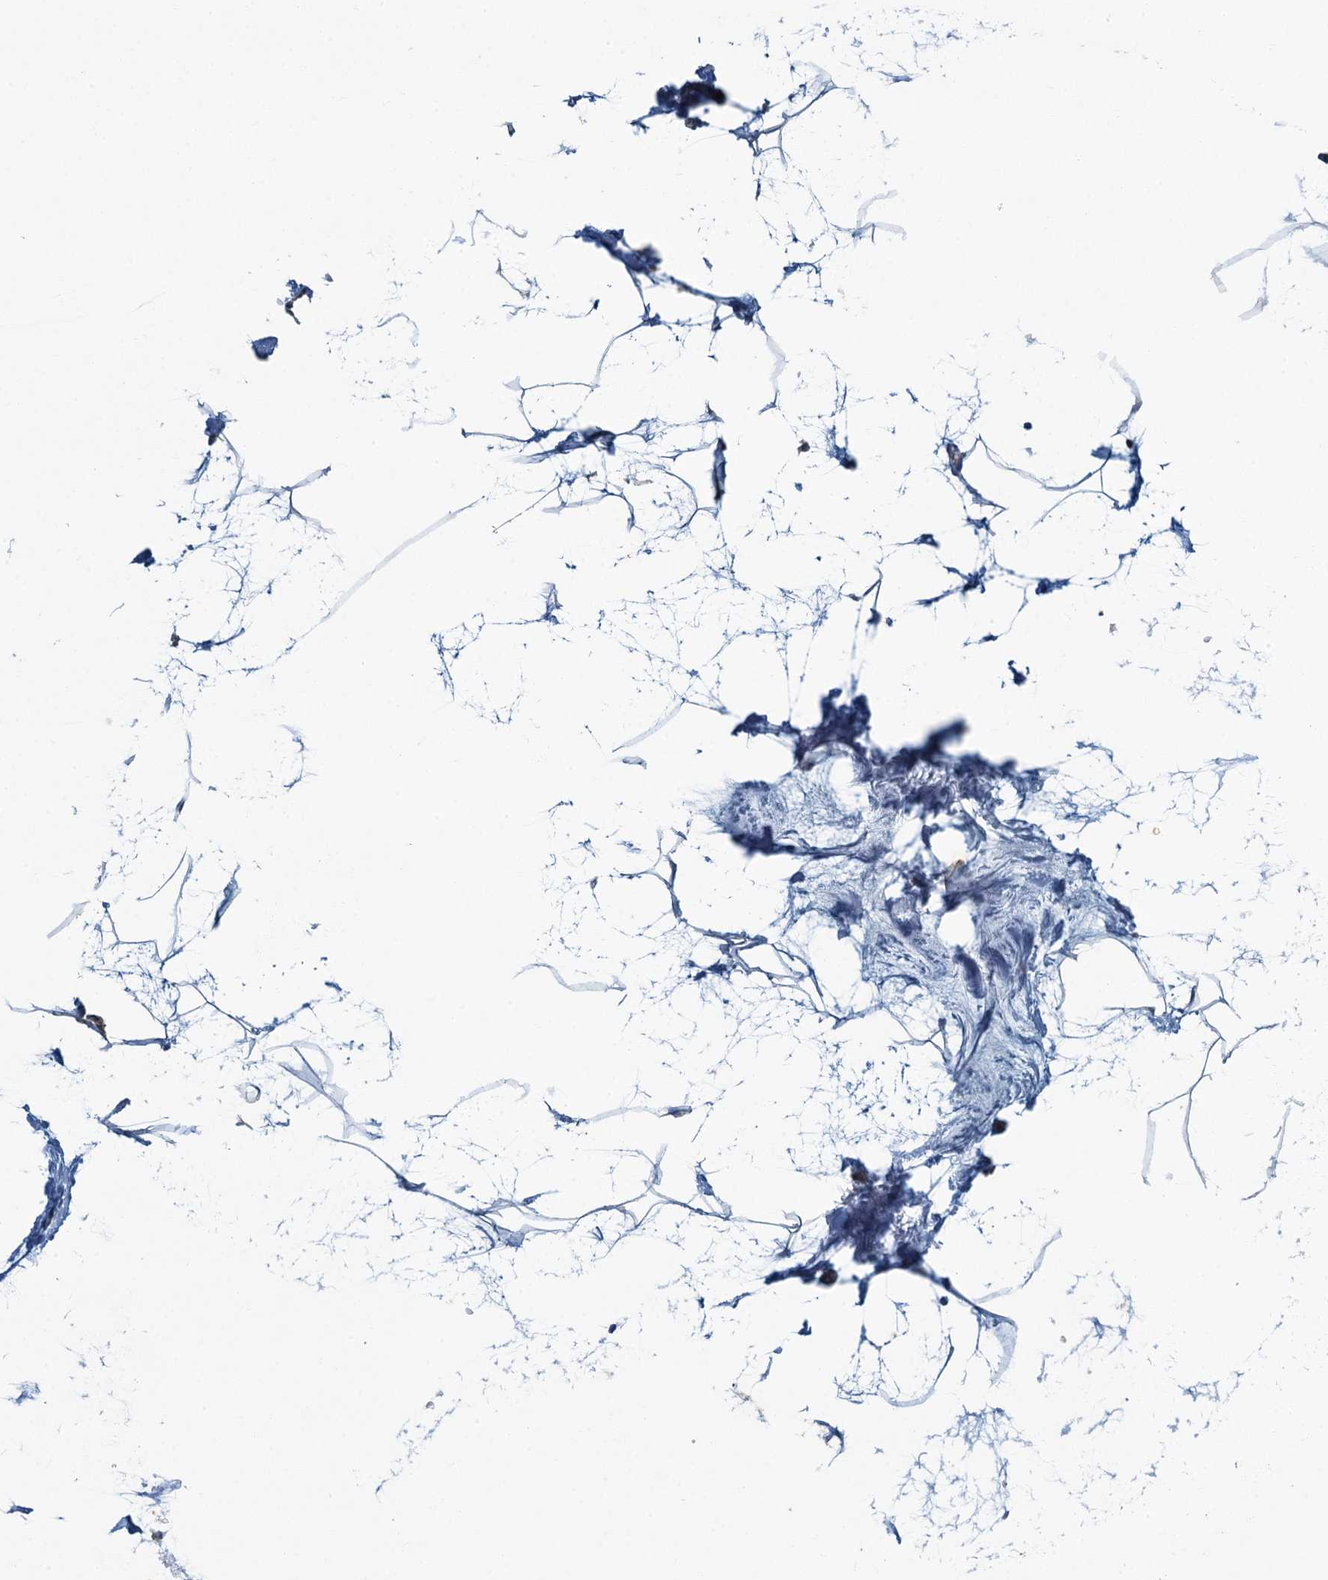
{"staining": {"intensity": "negative", "quantity": "none", "location": "none"}, "tissue": "breast", "cell_type": "Adipocytes", "image_type": "normal", "snomed": [{"axis": "morphology", "description": "Normal tissue, NOS"}, {"axis": "topography", "description": "Breast"}], "caption": "Benign breast was stained to show a protein in brown. There is no significant staining in adipocytes. (Stains: DAB IHC with hematoxylin counter stain, Microscopy: brightfield microscopy at high magnification).", "gene": "ALG2", "patient": {"sex": "female", "age": 62}}